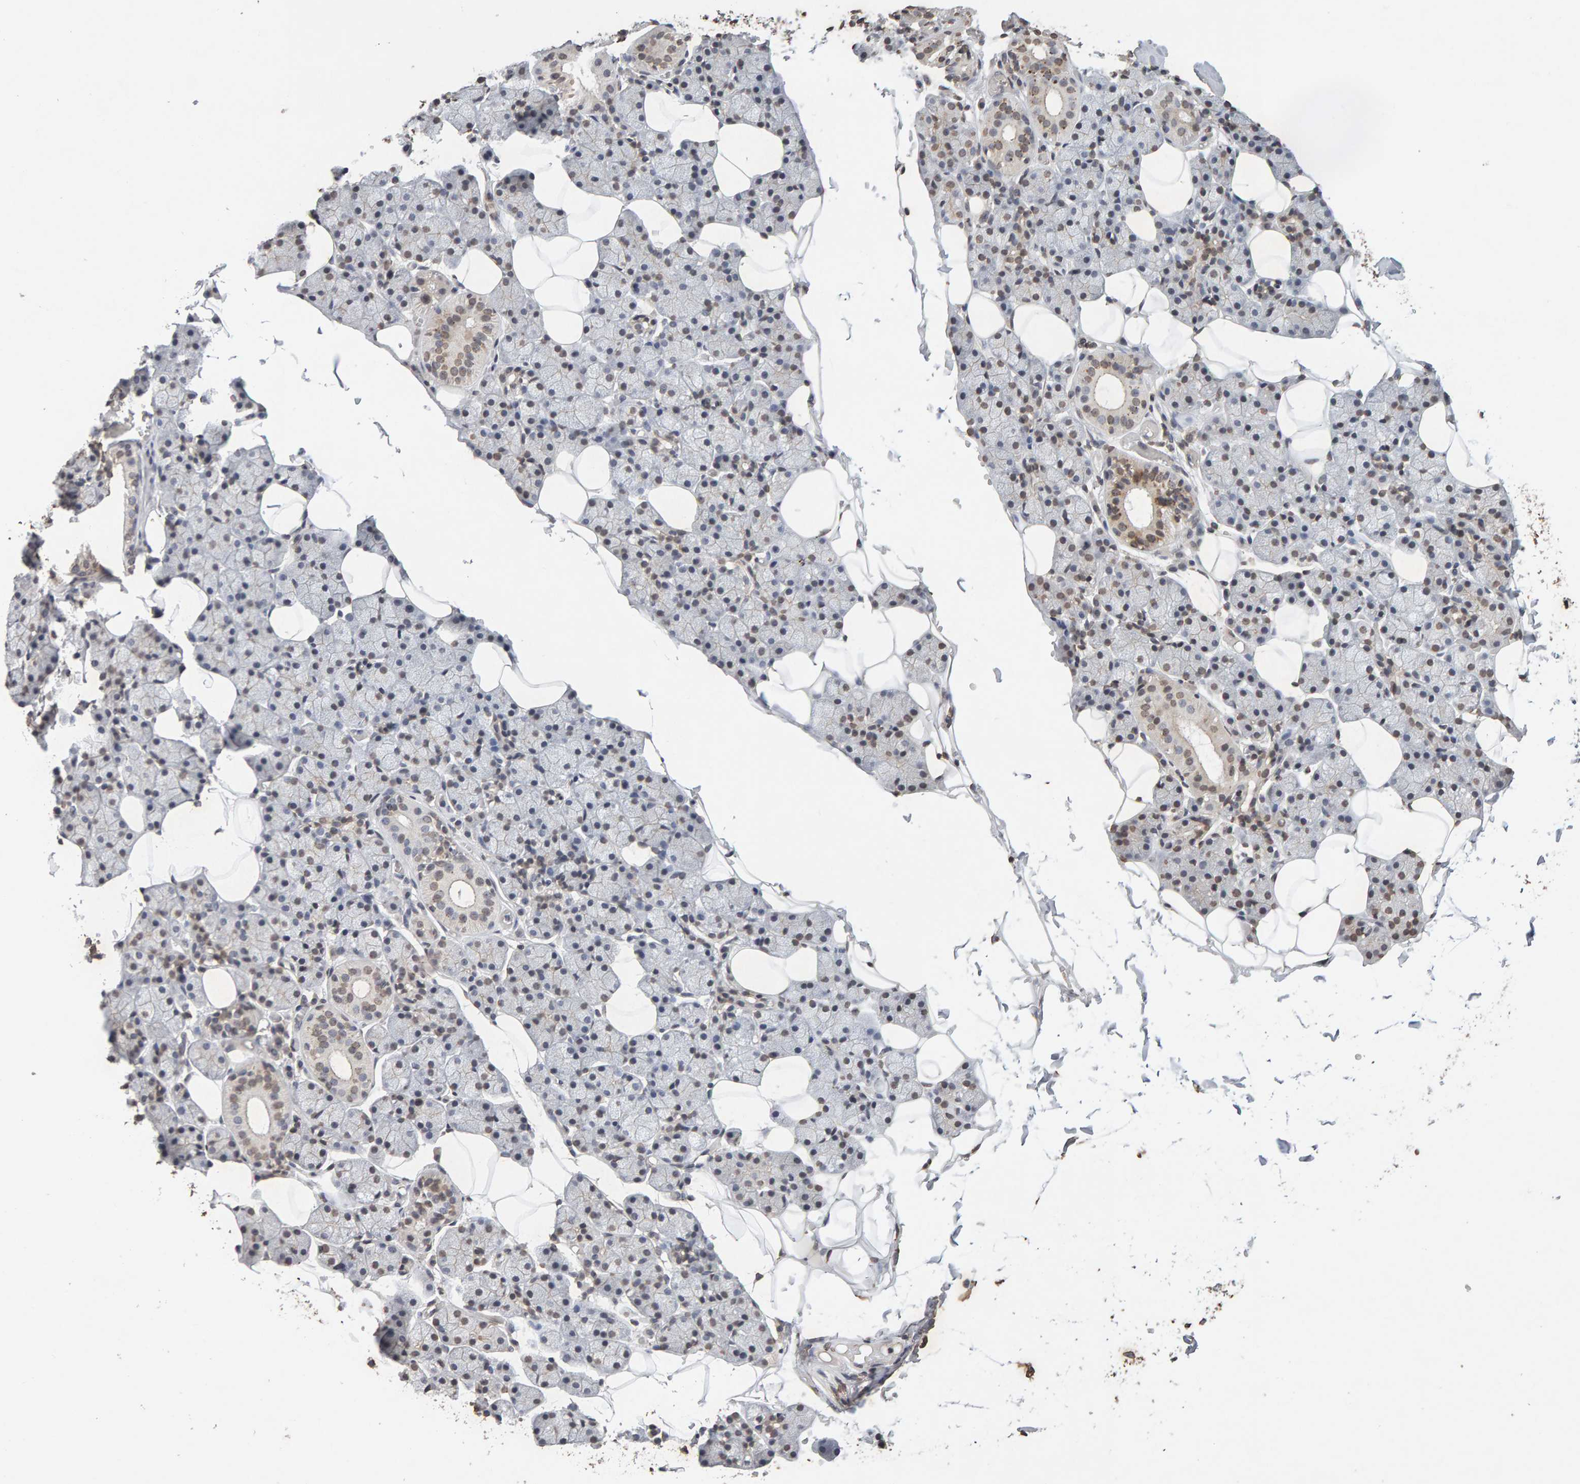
{"staining": {"intensity": "moderate", "quantity": "25%-75%", "location": "cytoplasmic/membranous,nuclear"}, "tissue": "salivary gland", "cell_type": "Glandular cells", "image_type": "normal", "snomed": [{"axis": "morphology", "description": "Normal tissue, NOS"}, {"axis": "topography", "description": "Salivary gland"}], "caption": "The micrograph exhibits immunohistochemical staining of benign salivary gland. There is moderate cytoplasmic/membranous,nuclear expression is identified in about 25%-75% of glandular cells. The protein is shown in brown color, while the nuclei are stained blue.", "gene": "DNAJB5", "patient": {"sex": "female", "age": 33}}